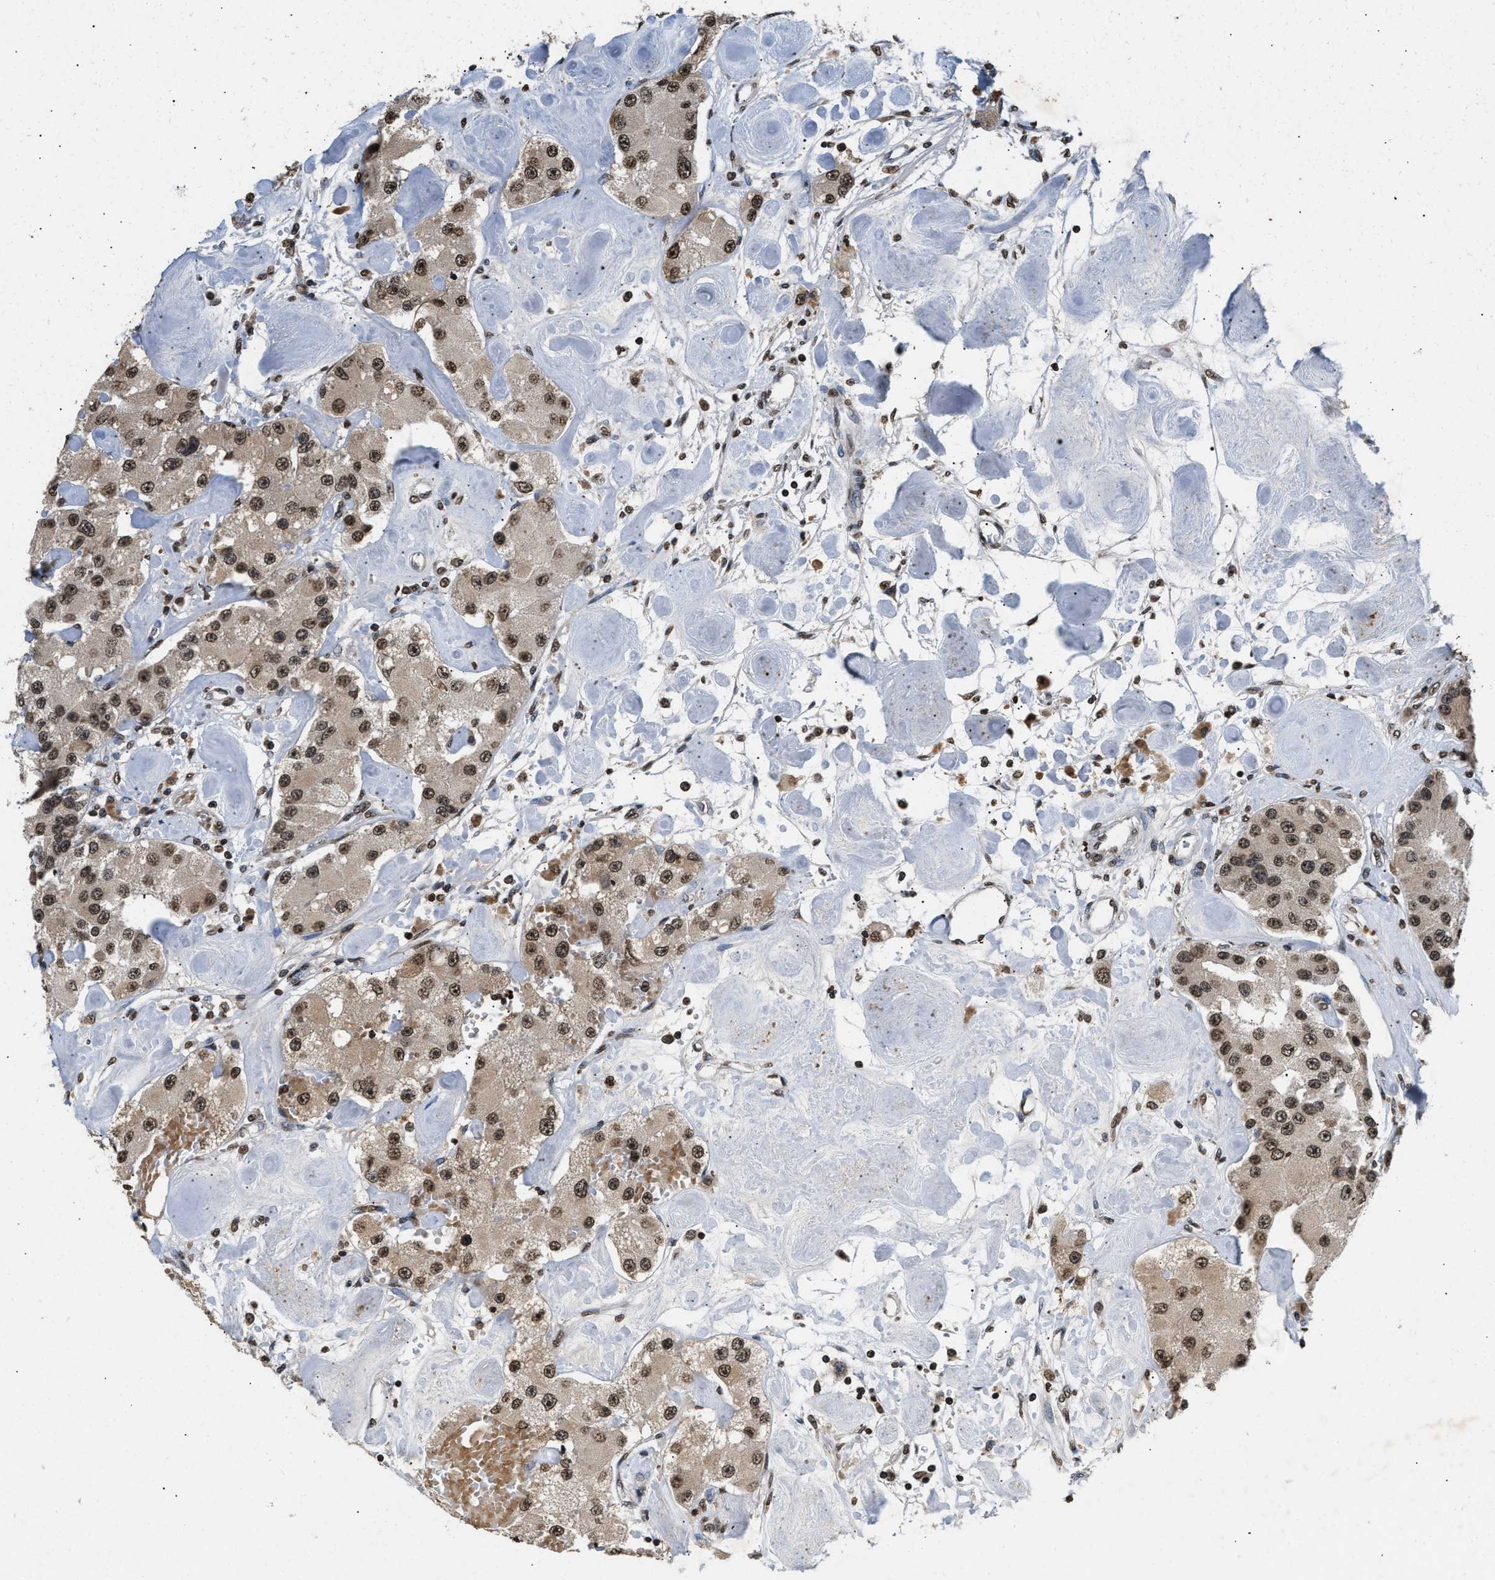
{"staining": {"intensity": "moderate", "quantity": ">75%", "location": "cytoplasmic/membranous,nuclear"}, "tissue": "carcinoid", "cell_type": "Tumor cells", "image_type": "cancer", "snomed": [{"axis": "morphology", "description": "Carcinoid, malignant, NOS"}, {"axis": "topography", "description": "Pancreas"}], "caption": "Immunohistochemical staining of carcinoid exhibits moderate cytoplasmic/membranous and nuclear protein staining in about >75% of tumor cells.", "gene": "DNASE1L3", "patient": {"sex": "male", "age": 41}}